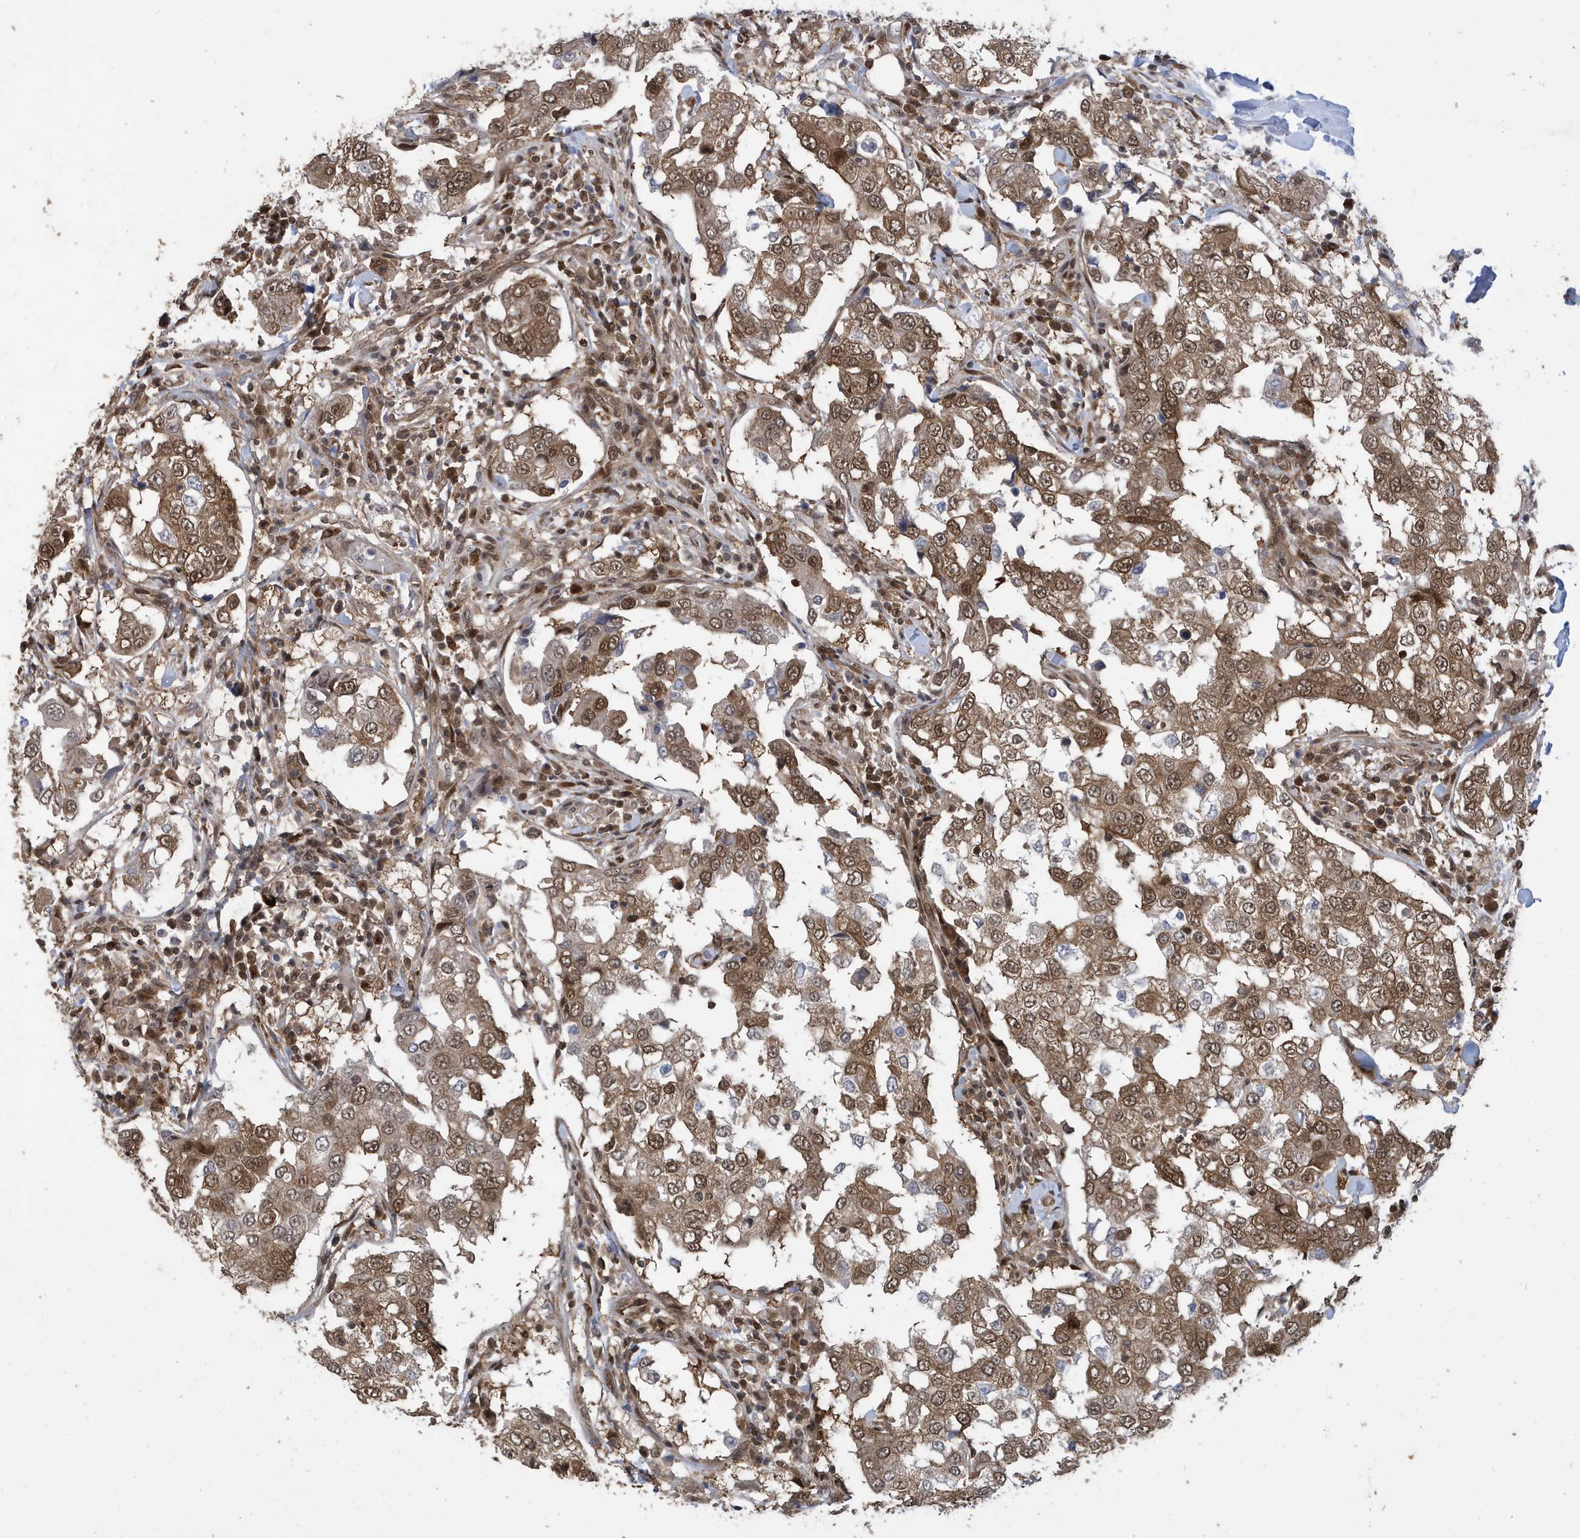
{"staining": {"intensity": "moderate", "quantity": ">75%", "location": "cytoplasmic/membranous,nuclear"}, "tissue": "breast cancer", "cell_type": "Tumor cells", "image_type": "cancer", "snomed": [{"axis": "morphology", "description": "Duct carcinoma"}, {"axis": "topography", "description": "Breast"}], "caption": "Tumor cells reveal medium levels of moderate cytoplasmic/membranous and nuclear positivity in approximately >75% of cells in breast cancer (intraductal carcinoma).", "gene": "UBQLN1", "patient": {"sex": "female", "age": 27}}